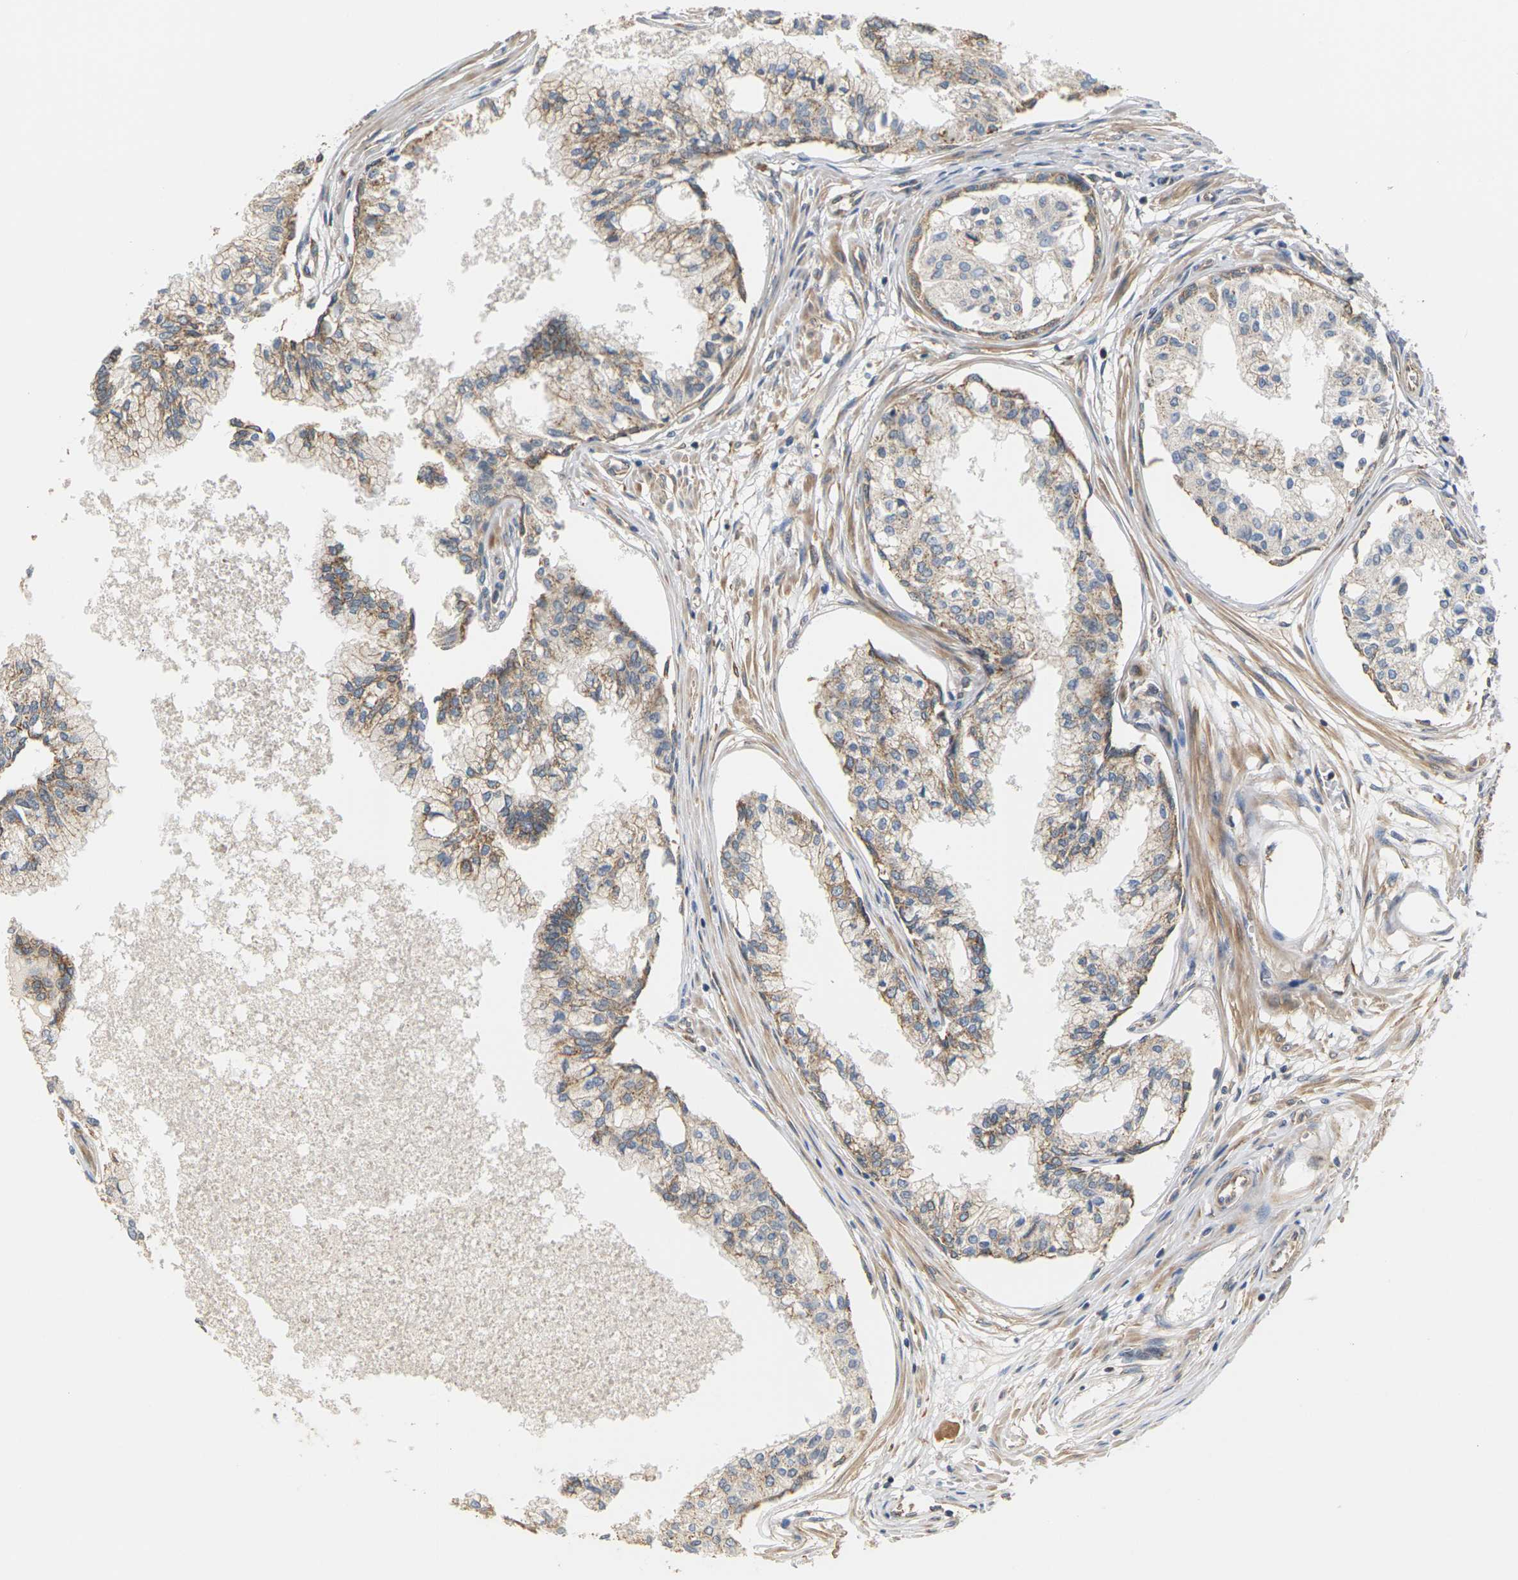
{"staining": {"intensity": "moderate", "quantity": ">75%", "location": "cytoplasmic/membranous"}, "tissue": "prostate", "cell_type": "Glandular cells", "image_type": "normal", "snomed": [{"axis": "morphology", "description": "Normal tissue, NOS"}, {"axis": "topography", "description": "Prostate"}, {"axis": "topography", "description": "Seminal veicle"}], "caption": "Protein analysis of benign prostate demonstrates moderate cytoplasmic/membranous positivity in about >75% of glandular cells. The staining was performed using DAB (3,3'-diaminobenzidine), with brown indicating positive protein expression. Nuclei are stained blue with hematoxylin.", "gene": "PCDHB4", "patient": {"sex": "male", "age": 60}}